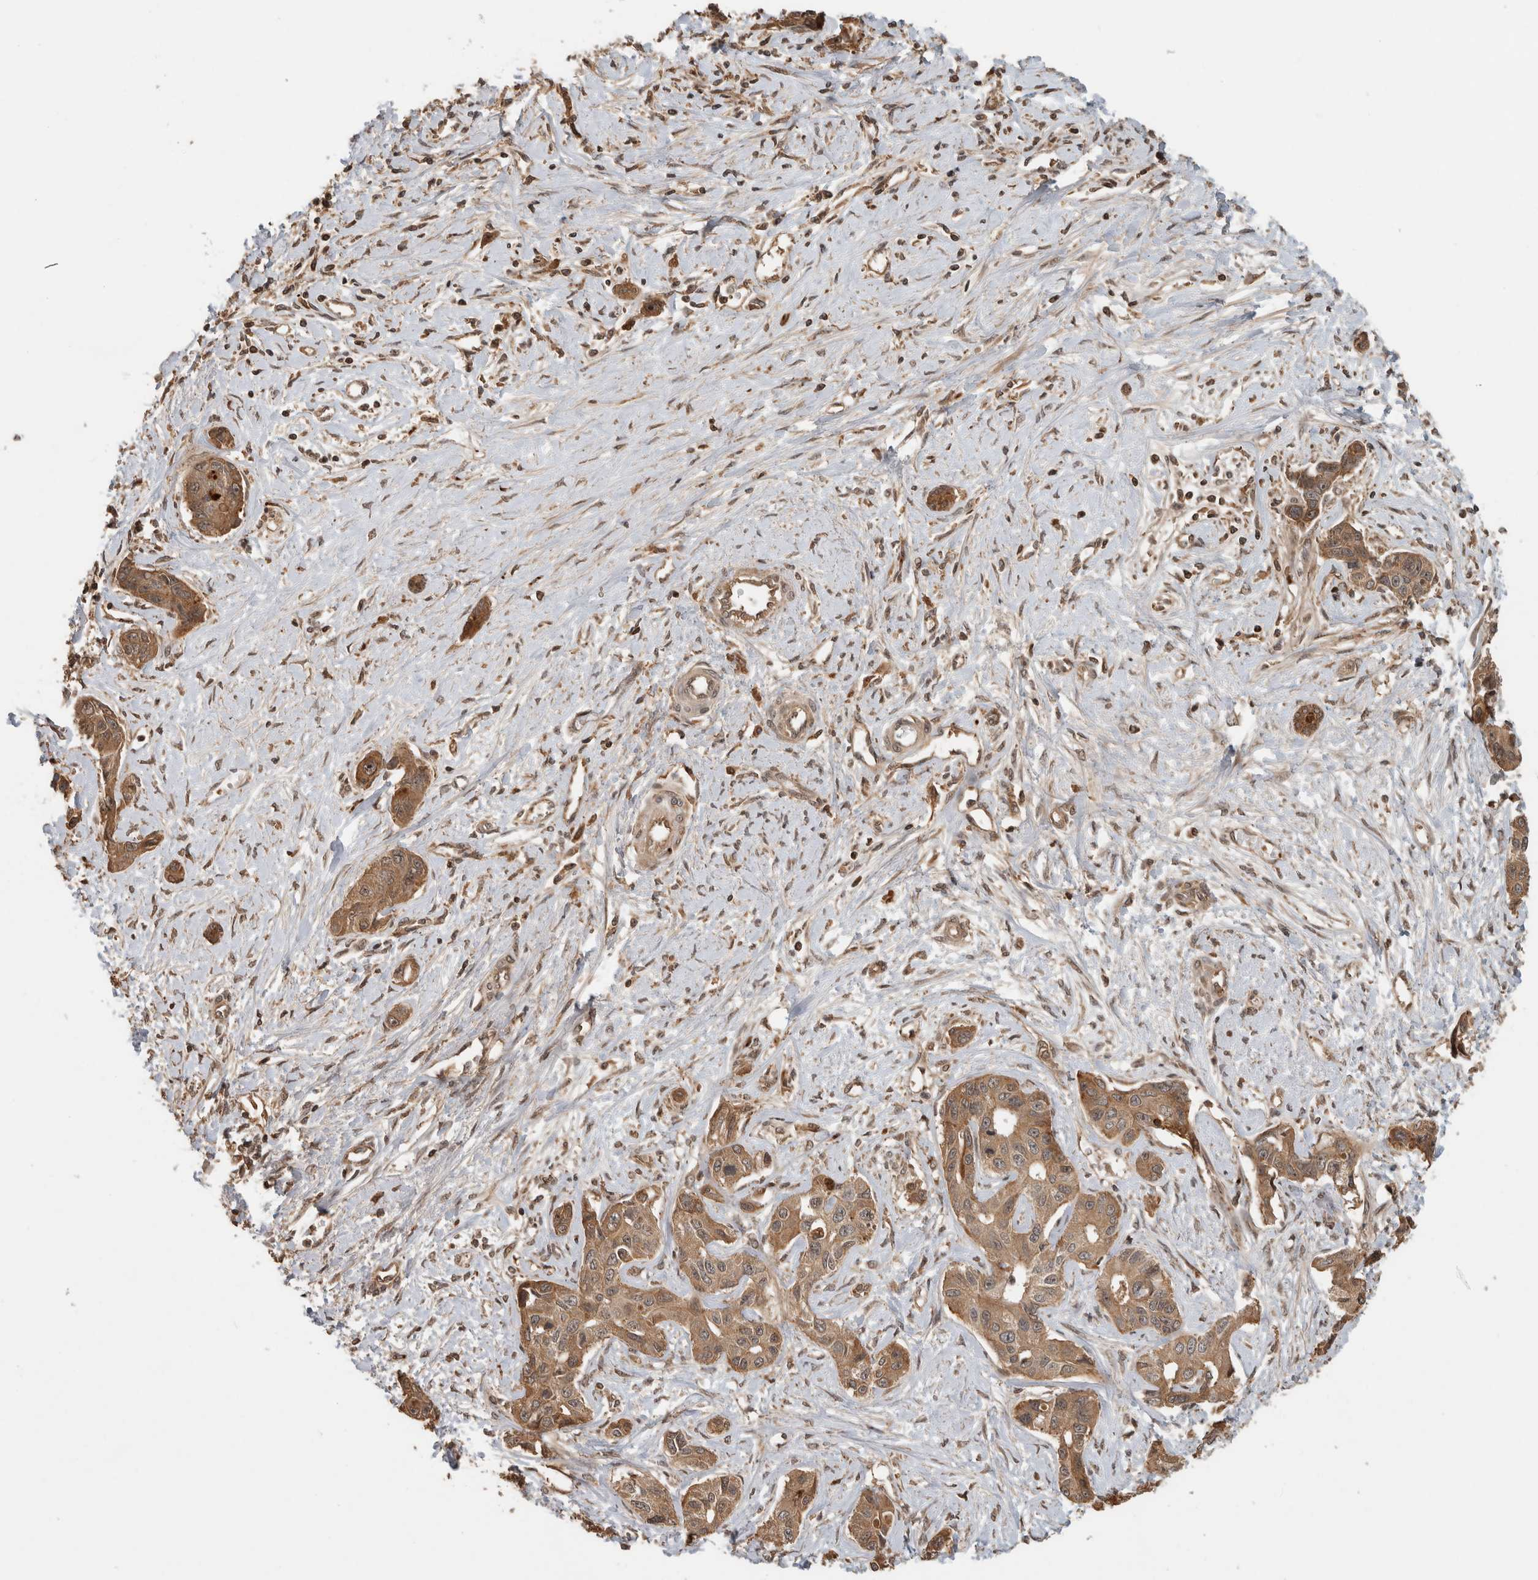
{"staining": {"intensity": "moderate", "quantity": ">75%", "location": "cytoplasmic/membranous"}, "tissue": "liver cancer", "cell_type": "Tumor cells", "image_type": "cancer", "snomed": [{"axis": "morphology", "description": "Cholangiocarcinoma"}, {"axis": "topography", "description": "Liver"}], "caption": "IHC photomicrograph of neoplastic tissue: human liver cholangiocarcinoma stained using immunohistochemistry (IHC) displays medium levels of moderate protein expression localized specifically in the cytoplasmic/membranous of tumor cells, appearing as a cytoplasmic/membranous brown color.", "gene": "PITPNC1", "patient": {"sex": "male", "age": 59}}